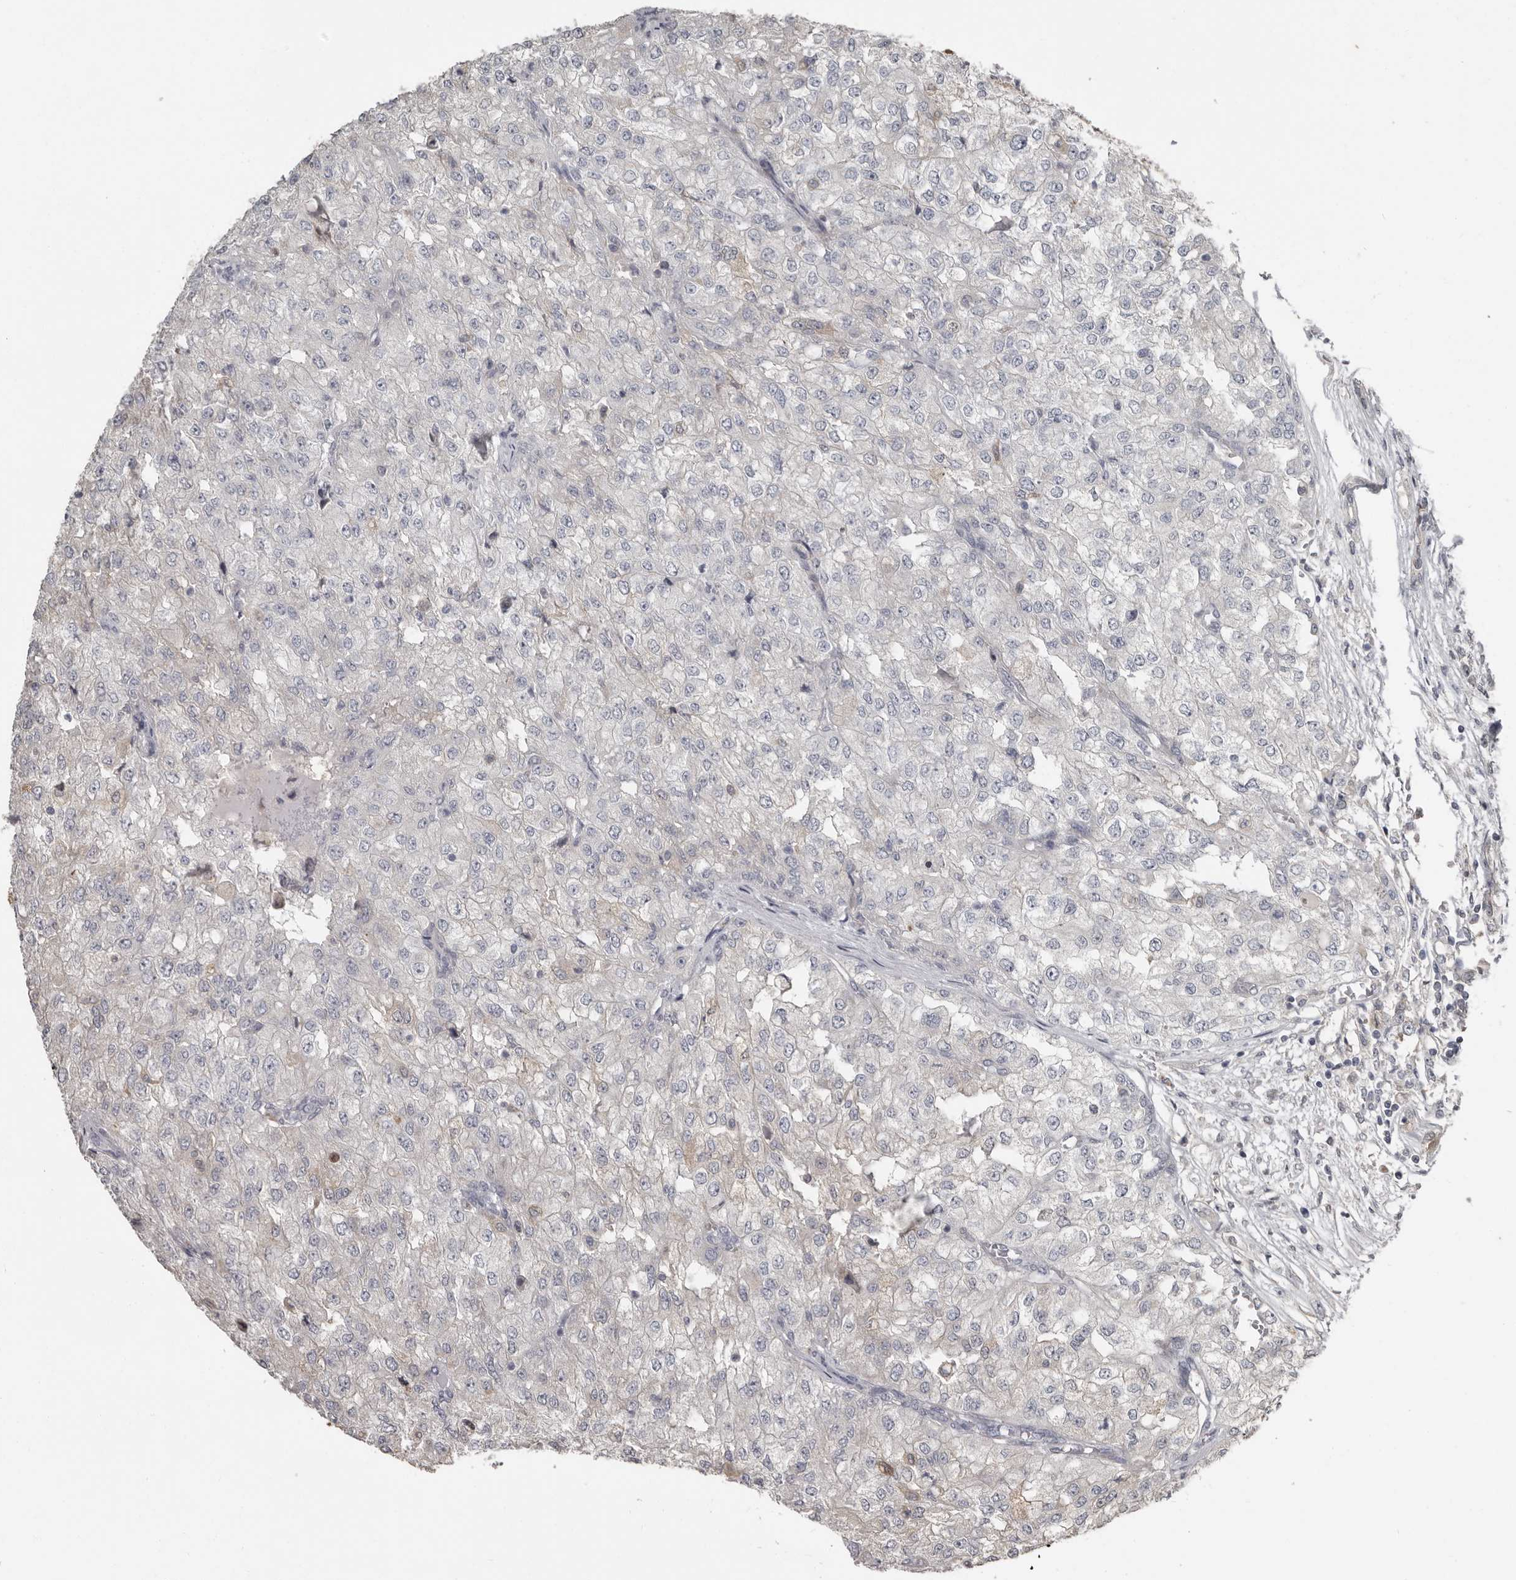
{"staining": {"intensity": "negative", "quantity": "none", "location": "none"}, "tissue": "renal cancer", "cell_type": "Tumor cells", "image_type": "cancer", "snomed": [{"axis": "morphology", "description": "Adenocarcinoma, NOS"}, {"axis": "topography", "description": "Kidney"}], "caption": "There is no significant expression in tumor cells of adenocarcinoma (renal). The staining was performed using DAB (3,3'-diaminobenzidine) to visualize the protein expression in brown, while the nuclei were stained in blue with hematoxylin (Magnification: 20x).", "gene": "KCNJ8", "patient": {"sex": "female", "age": 54}}